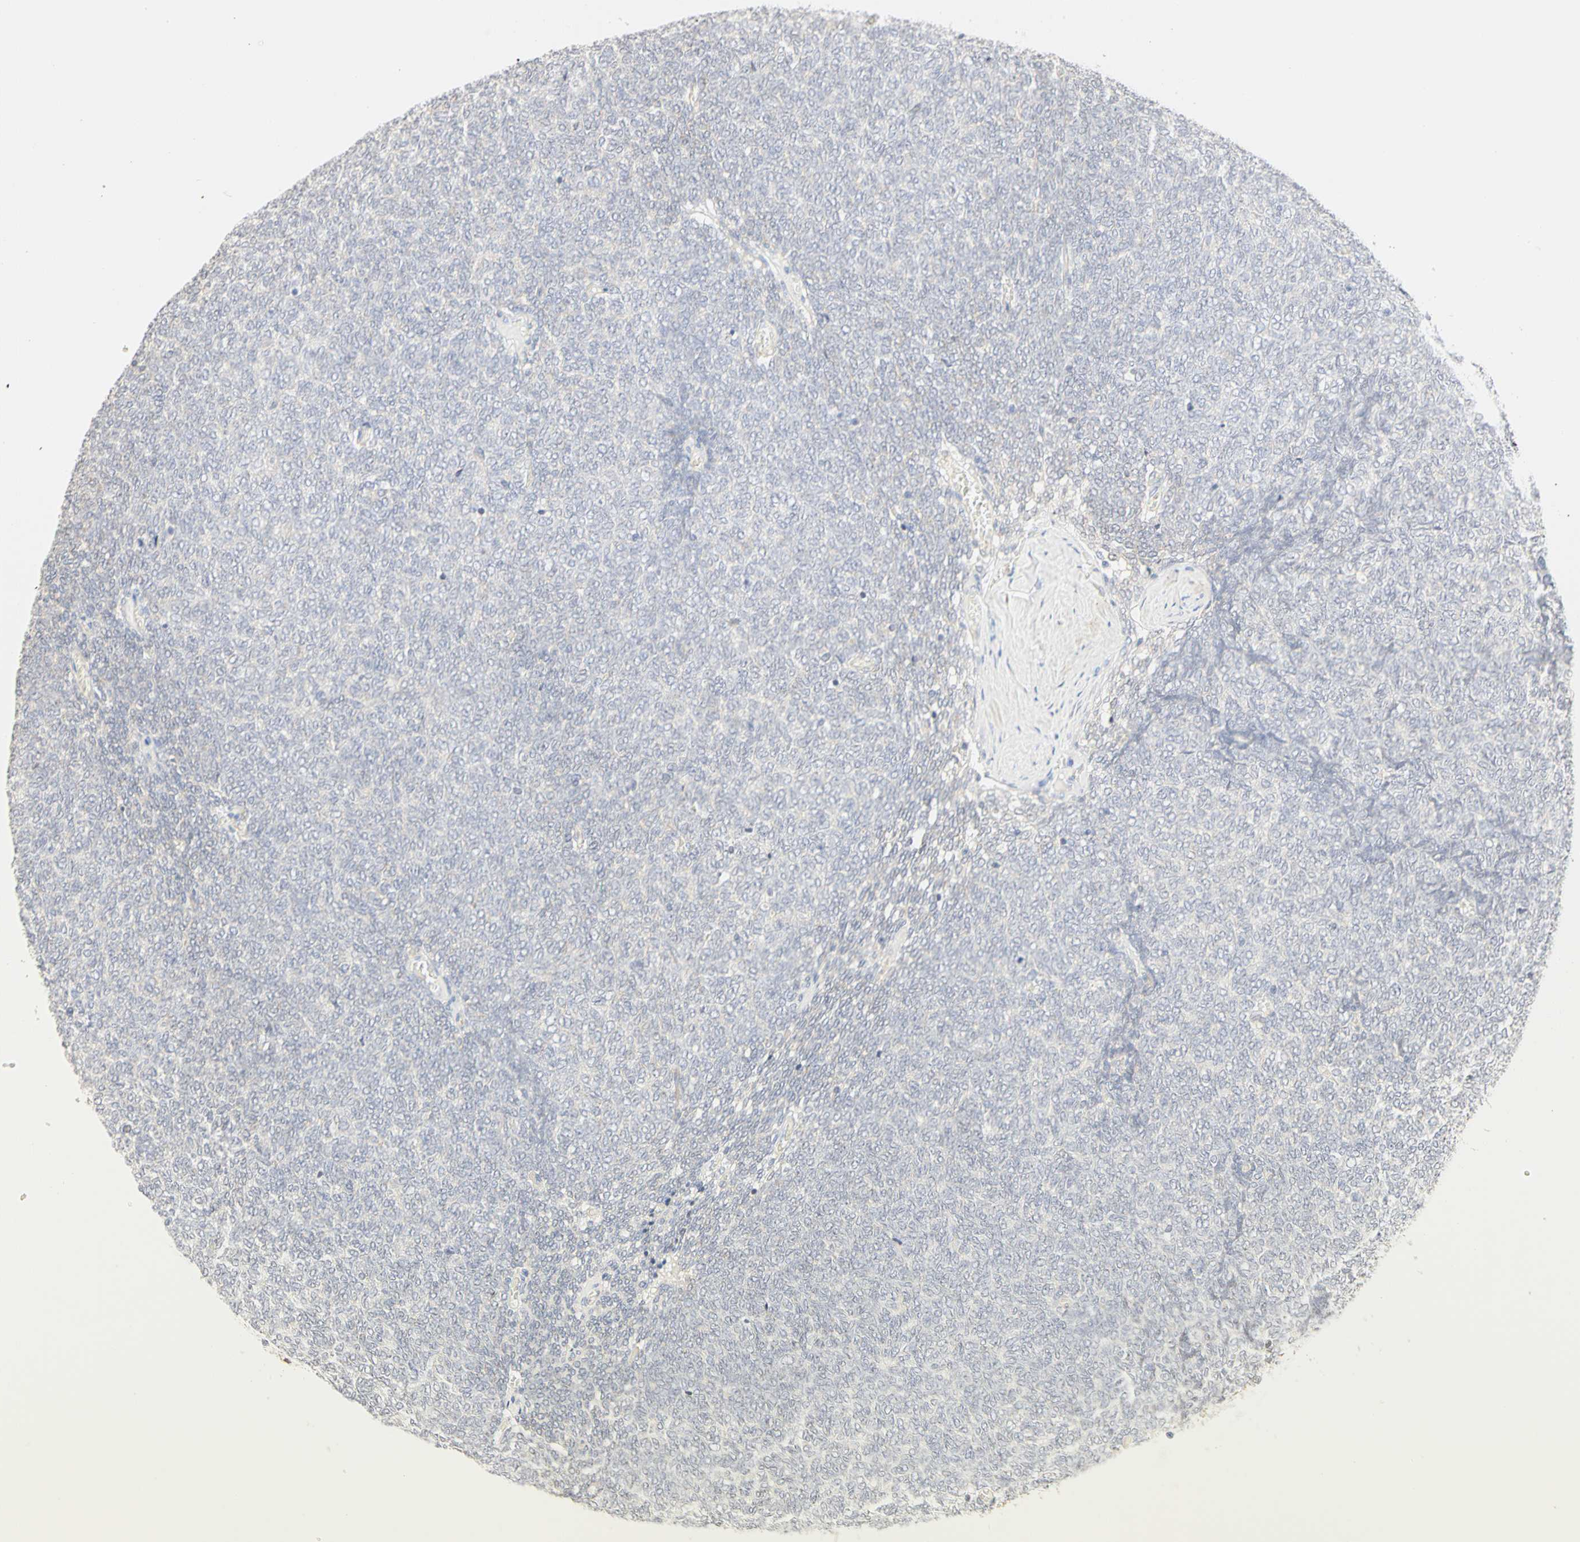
{"staining": {"intensity": "weak", "quantity": "25%-75%", "location": "cytoplasmic/membranous"}, "tissue": "renal cancer", "cell_type": "Tumor cells", "image_type": "cancer", "snomed": [{"axis": "morphology", "description": "Neoplasm, malignant, NOS"}, {"axis": "topography", "description": "Kidney"}], "caption": "The histopathology image exhibits immunohistochemical staining of neoplasm (malignant) (renal). There is weak cytoplasmic/membranous expression is present in approximately 25%-75% of tumor cells. The staining was performed using DAB (3,3'-diaminobenzidine) to visualize the protein expression in brown, while the nuclei were stained in blue with hematoxylin (Magnification: 20x).", "gene": "GNRH2", "patient": {"sex": "male", "age": 28}}